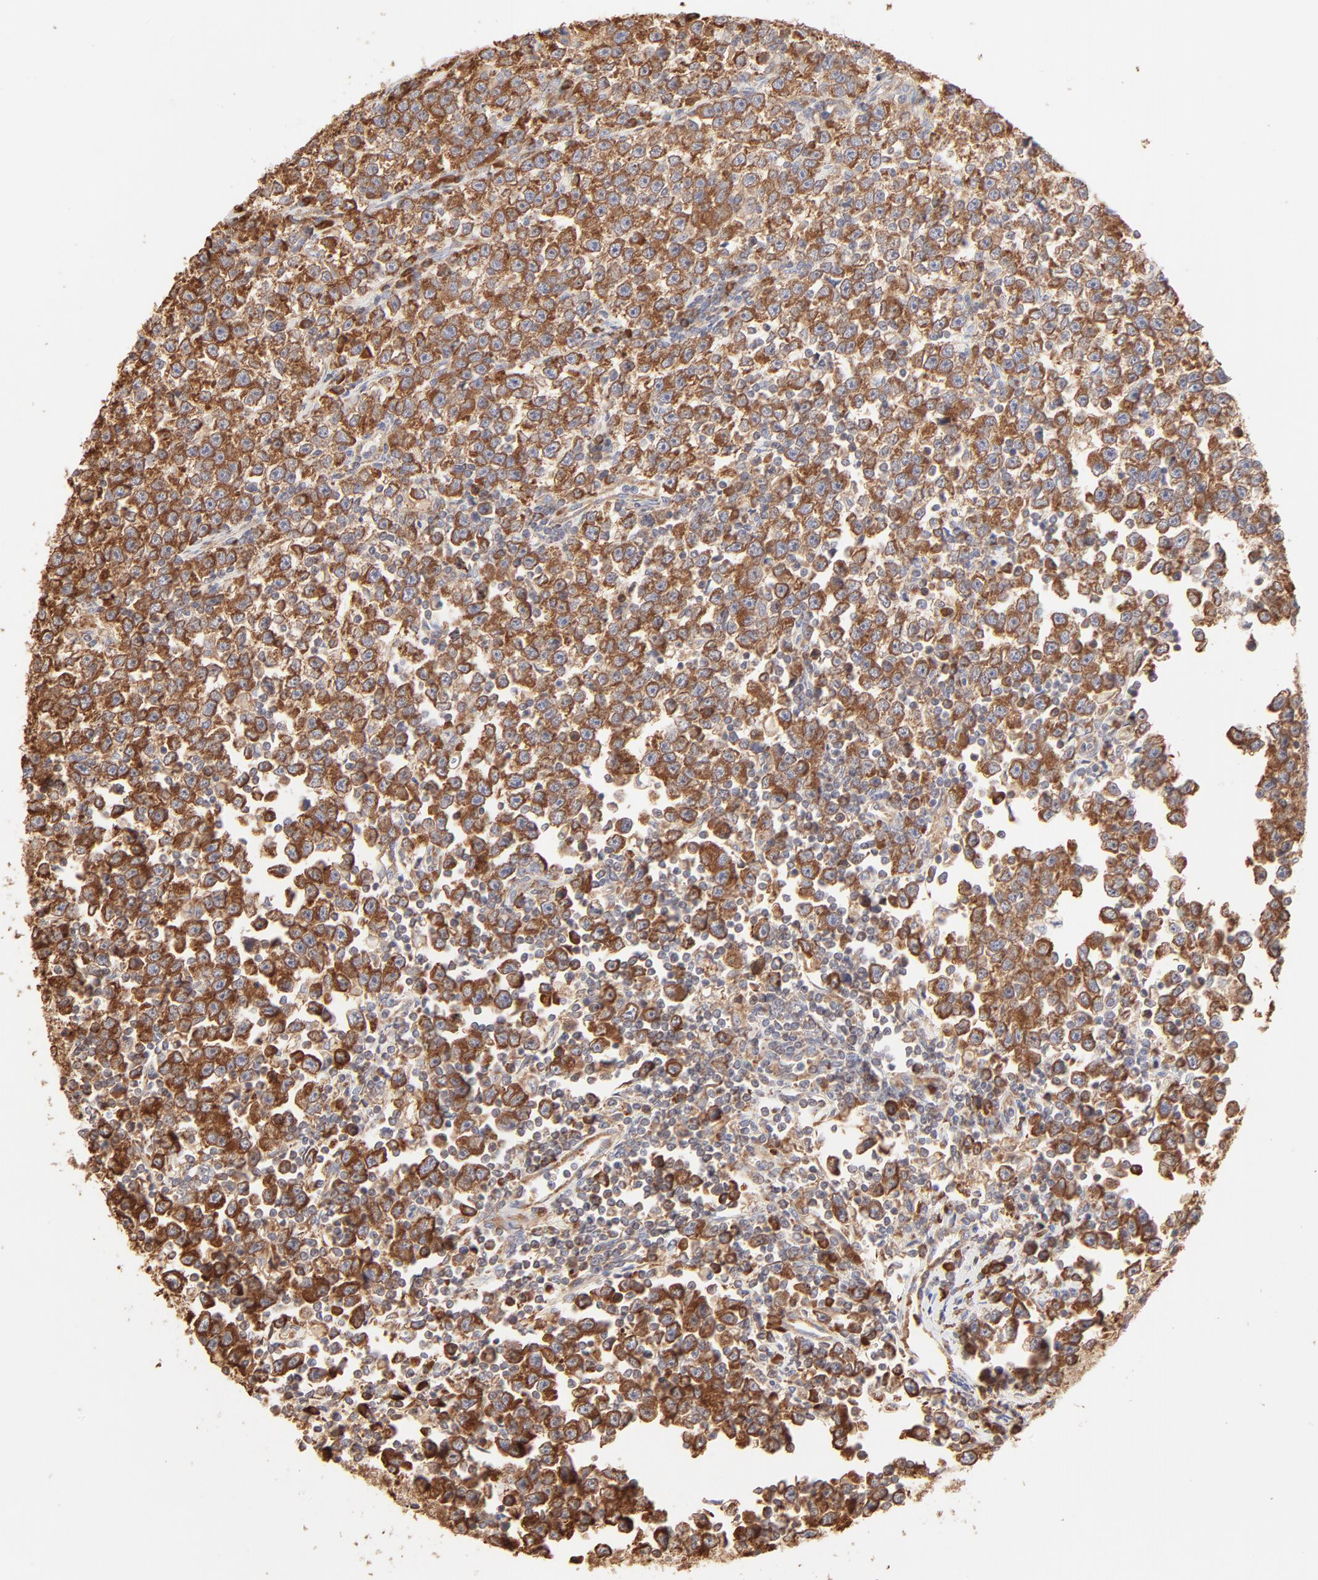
{"staining": {"intensity": "strong", "quantity": ">75%", "location": "cytoplasmic/membranous"}, "tissue": "testis cancer", "cell_type": "Tumor cells", "image_type": "cancer", "snomed": [{"axis": "morphology", "description": "Seminoma, NOS"}, {"axis": "topography", "description": "Testis"}], "caption": "High-power microscopy captured an immunohistochemistry histopathology image of testis seminoma, revealing strong cytoplasmic/membranous staining in approximately >75% of tumor cells.", "gene": "RPS20", "patient": {"sex": "male", "age": 43}}